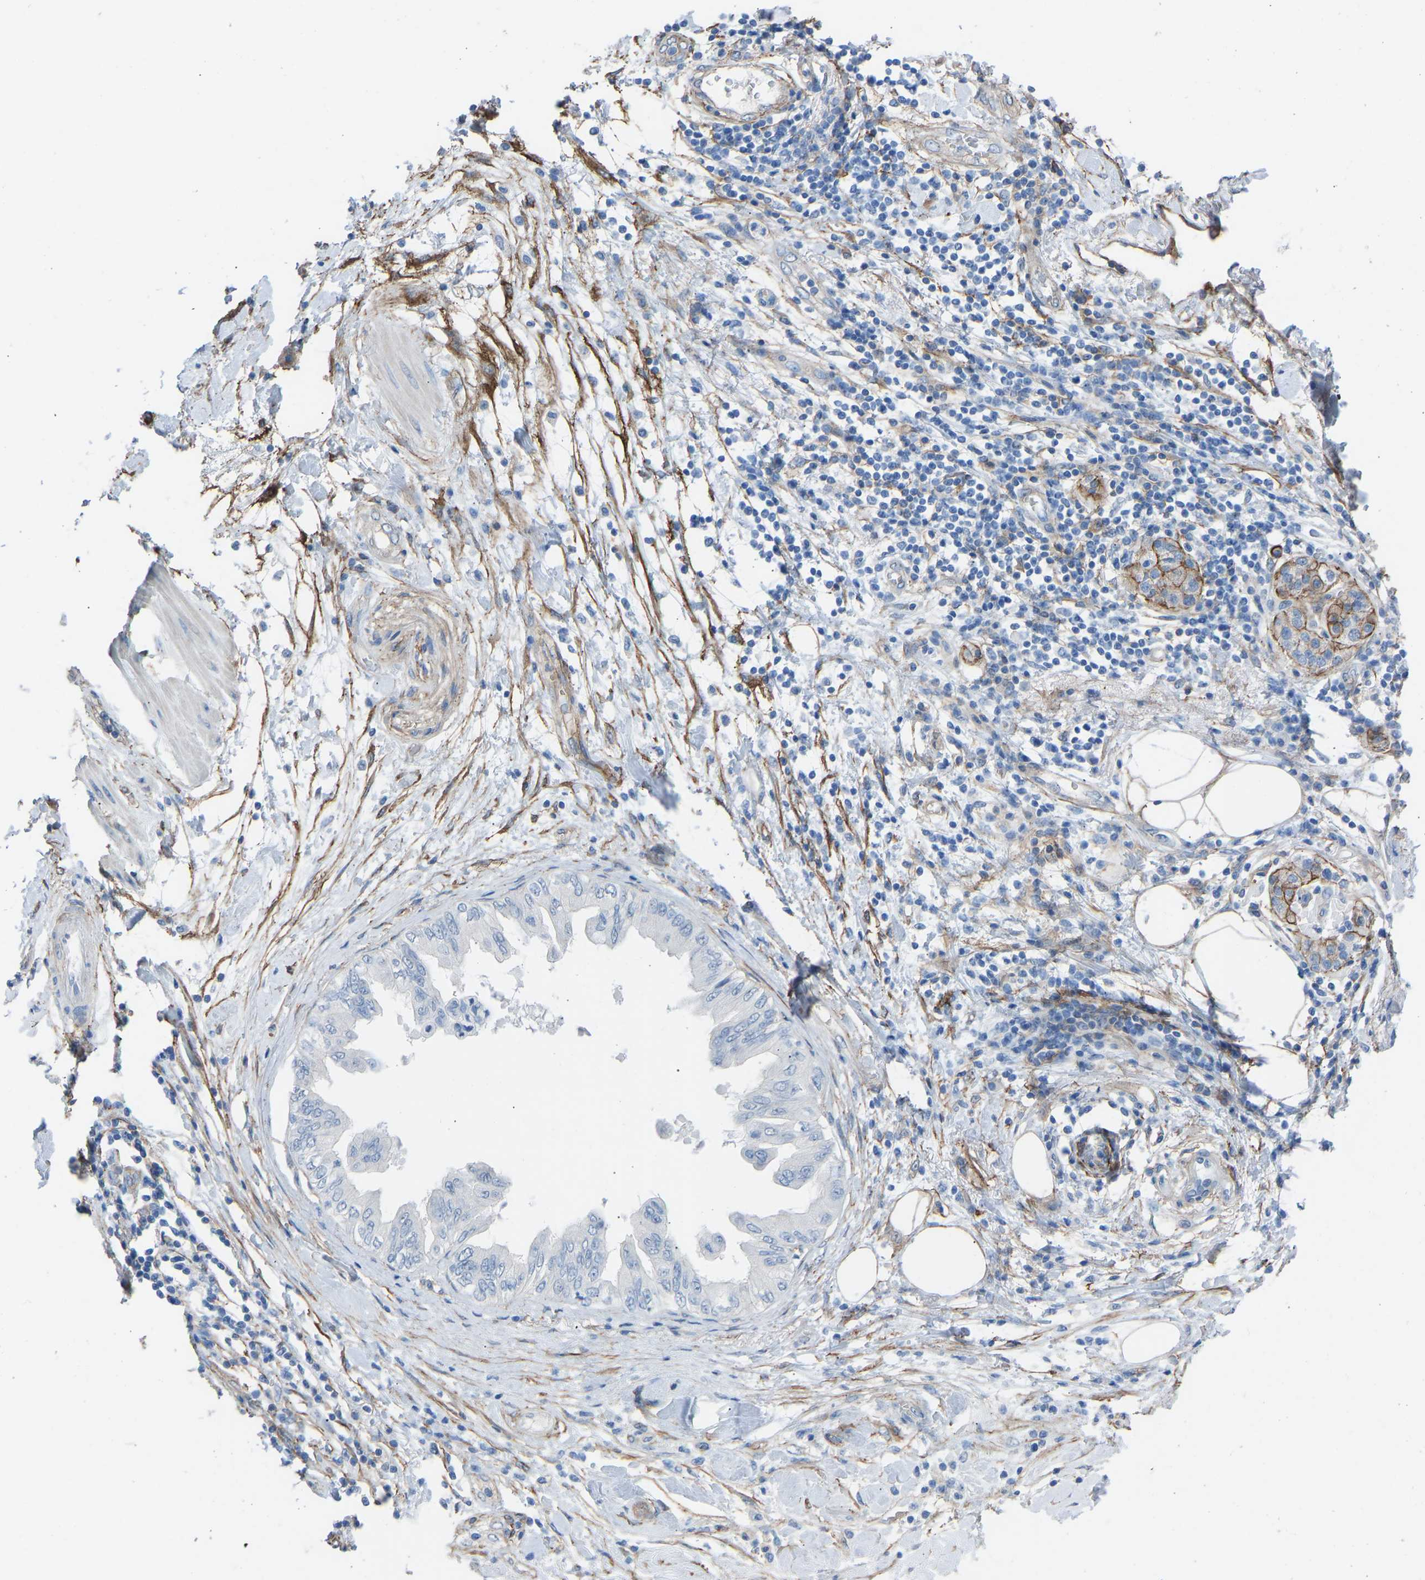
{"staining": {"intensity": "weak", "quantity": "25%-75%", "location": "cytoplasmic/membranous"}, "tissue": "adipose tissue", "cell_type": "Adipocytes", "image_type": "normal", "snomed": [{"axis": "morphology", "description": "Normal tissue, NOS"}, {"axis": "morphology", "description": "Adenocarcinoma, NOS"}, {"axis": "topography", "description": "Duodenum"}, {"axis": "topography", "description": "Peripheral nerve tissue"}], "caption": "Adipocytes show weak cytoplasmic/membranous positivity in approximately 25%-75% of cells in benign adipose tissue.", "gene": "MYH10", "patient": {"sex": "female", "age": 60}}